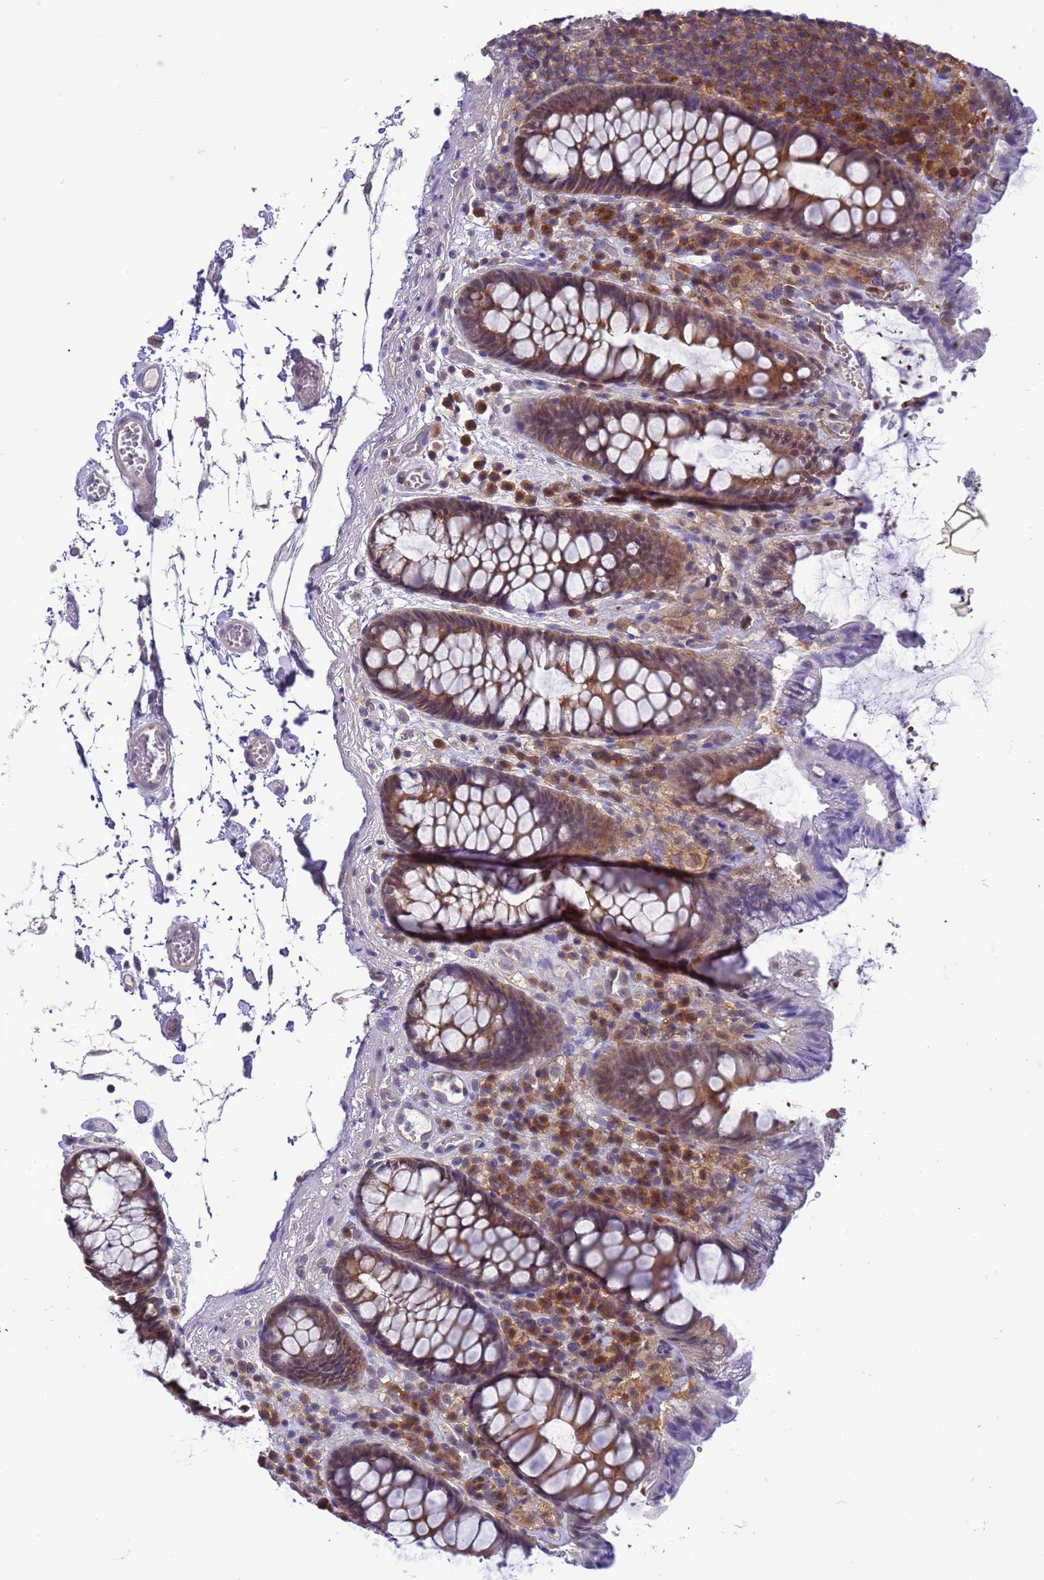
{"staining": {"intensity": "weak", "quantity": ">75%", "location": "cytoplasmic/membranous"}, "tissue": "colon", "cell_type": "Endothelial cells", "image_type": "normal", "snomed": [{"axis": "morphology", "description": "Normal tissue, NOS"}, {"axis": "topography", "description": "Colon"}], "caption": "A brown stain highlights weak cytoplasmic/membranous expression of a protein in endothelial cells of unremarkable human colon.", "gene": "DDI2", "patient": {"sex": "male", "age": 84}}